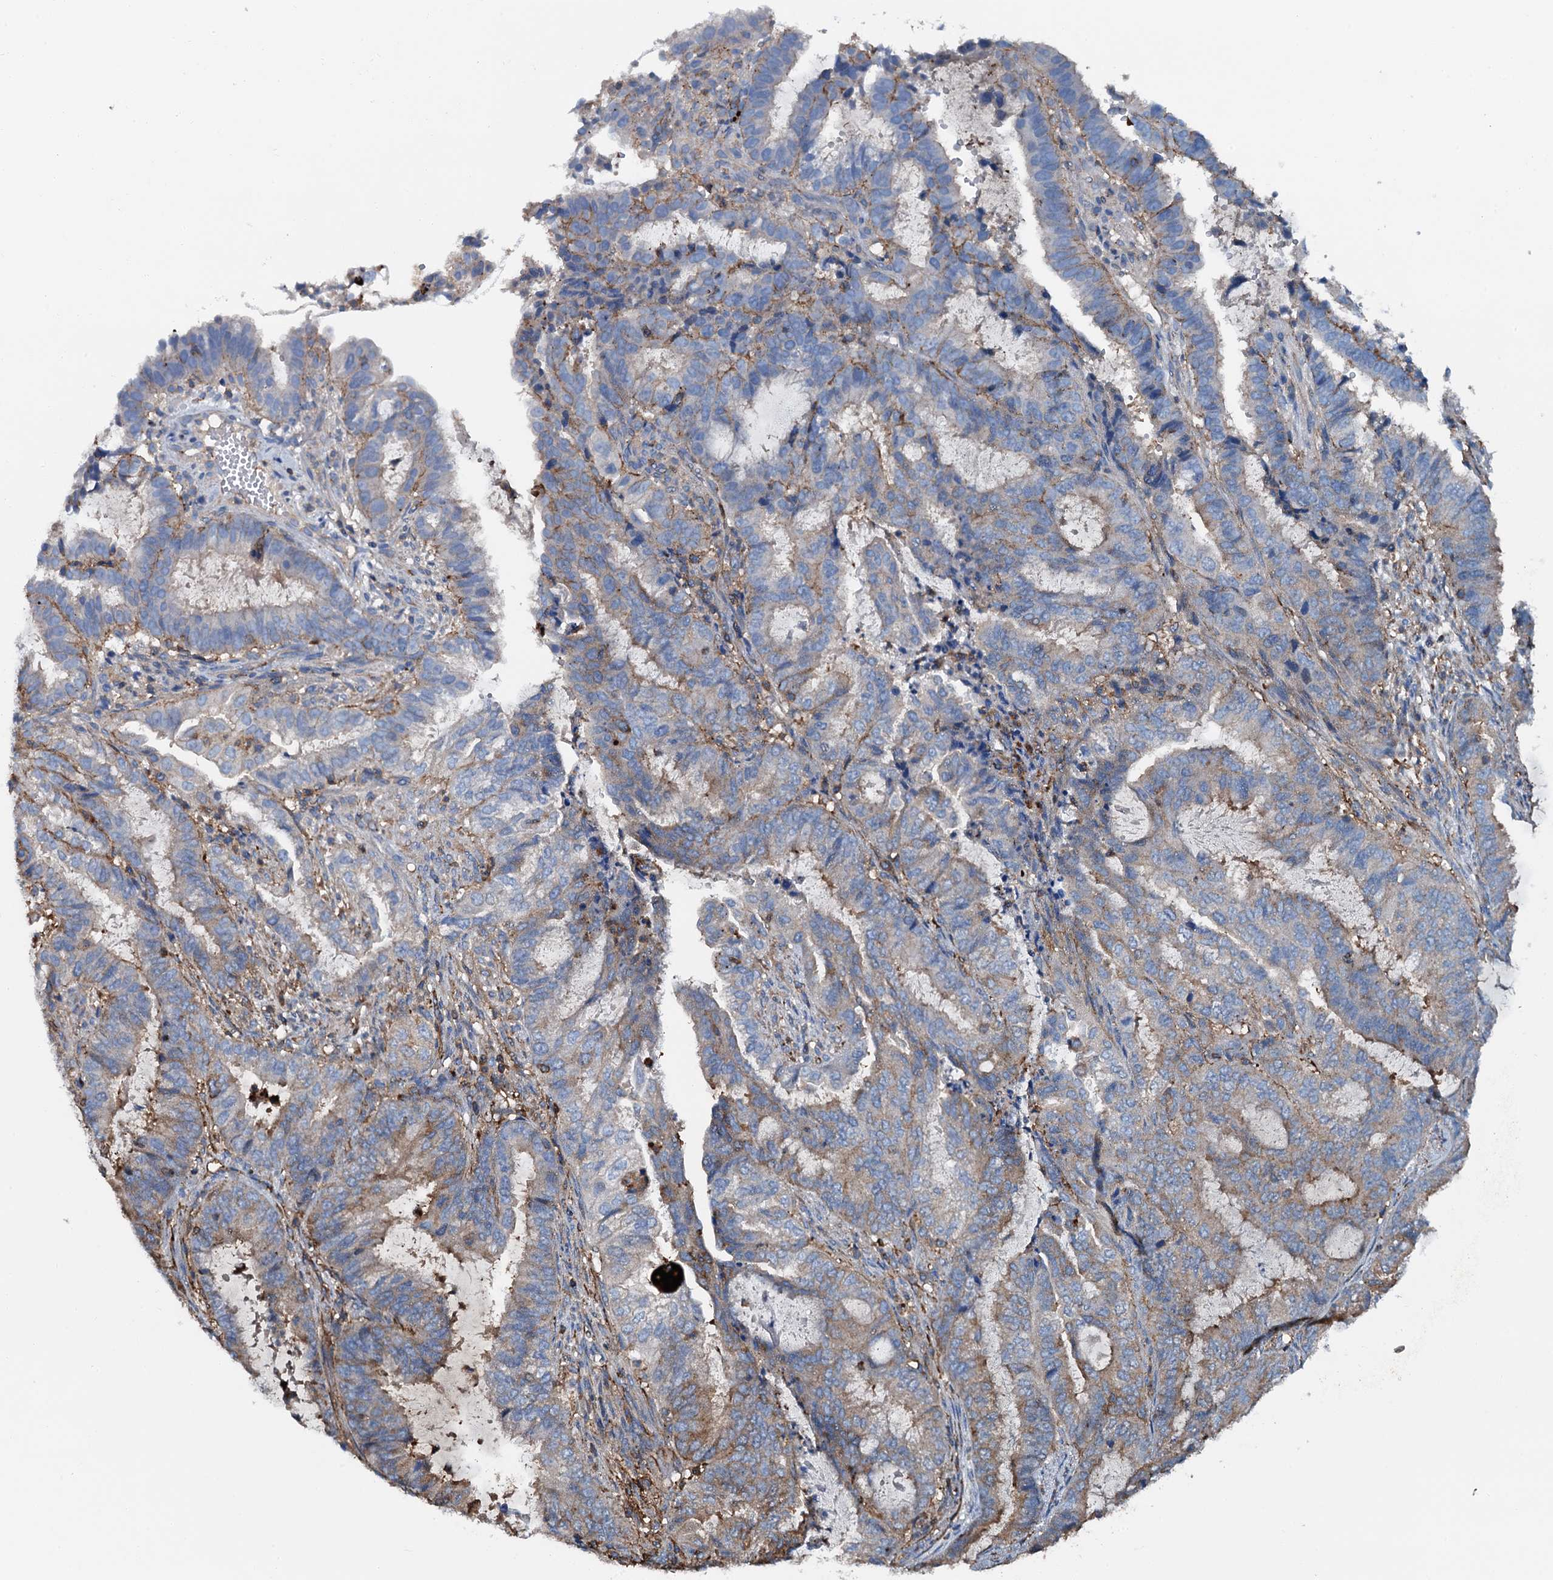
{"staining": {"intensity": "weak", "quantity": "25%-75%", "location": "cytoplasmic/membranous"}, "tissue": "endometrial cancer", "cell_type": "Tumor cells", "image_type": "cancer", "snomed": [{"axis": "morphology", "description": "Adenocarcinoma, NOS"}, {"axis": "topography", "description": "Endometrium"}], "caption": "Approximately 25%-75% of tumor cells in endometrial adenocarcinoma show weak cytoplasmic/membranous protein expression as visualized by brown immunohistochemical staining.", "gene": "MS4A4E", "patient": {"sex": "female", "age": 51}}